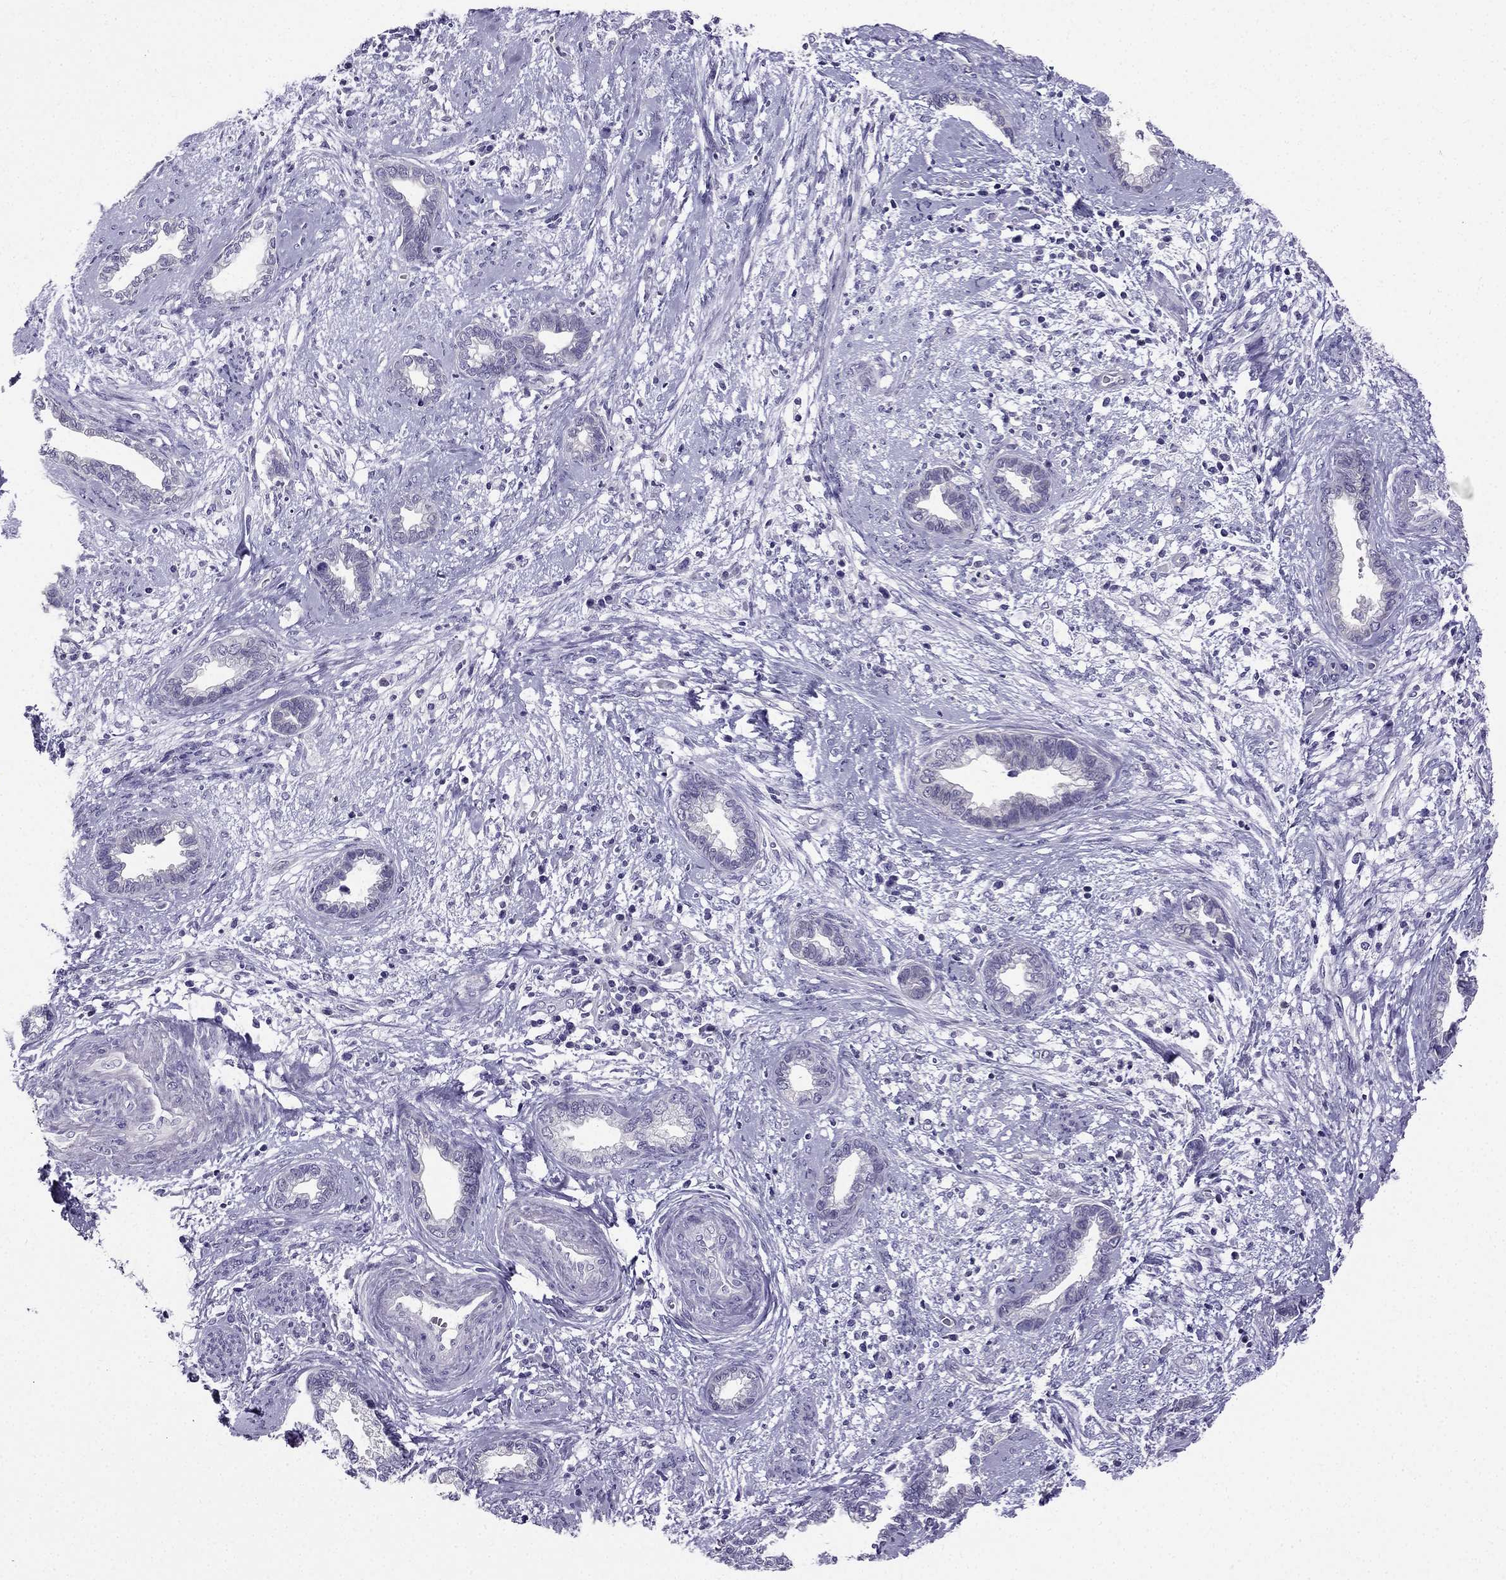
{"staining": {"intensity": "negative", "quantity": "none", "location": "none"}, "tissue": "cervical cancer", "cell_type": "Tumor cells", "image_type": "cancer", "snomed": [{"axis": "morphology", "description": "Adenocarcinoma, NOS"}, {"axis": "topography", "description": "Cervix"}], "caption": "This is a image of immunohistochemistry staining of adenocarcinoma (cervical), which shows no positivity in tumor cells.", "gene": "KCNJ10", "patient": {"sex": "female", "age": 62}}